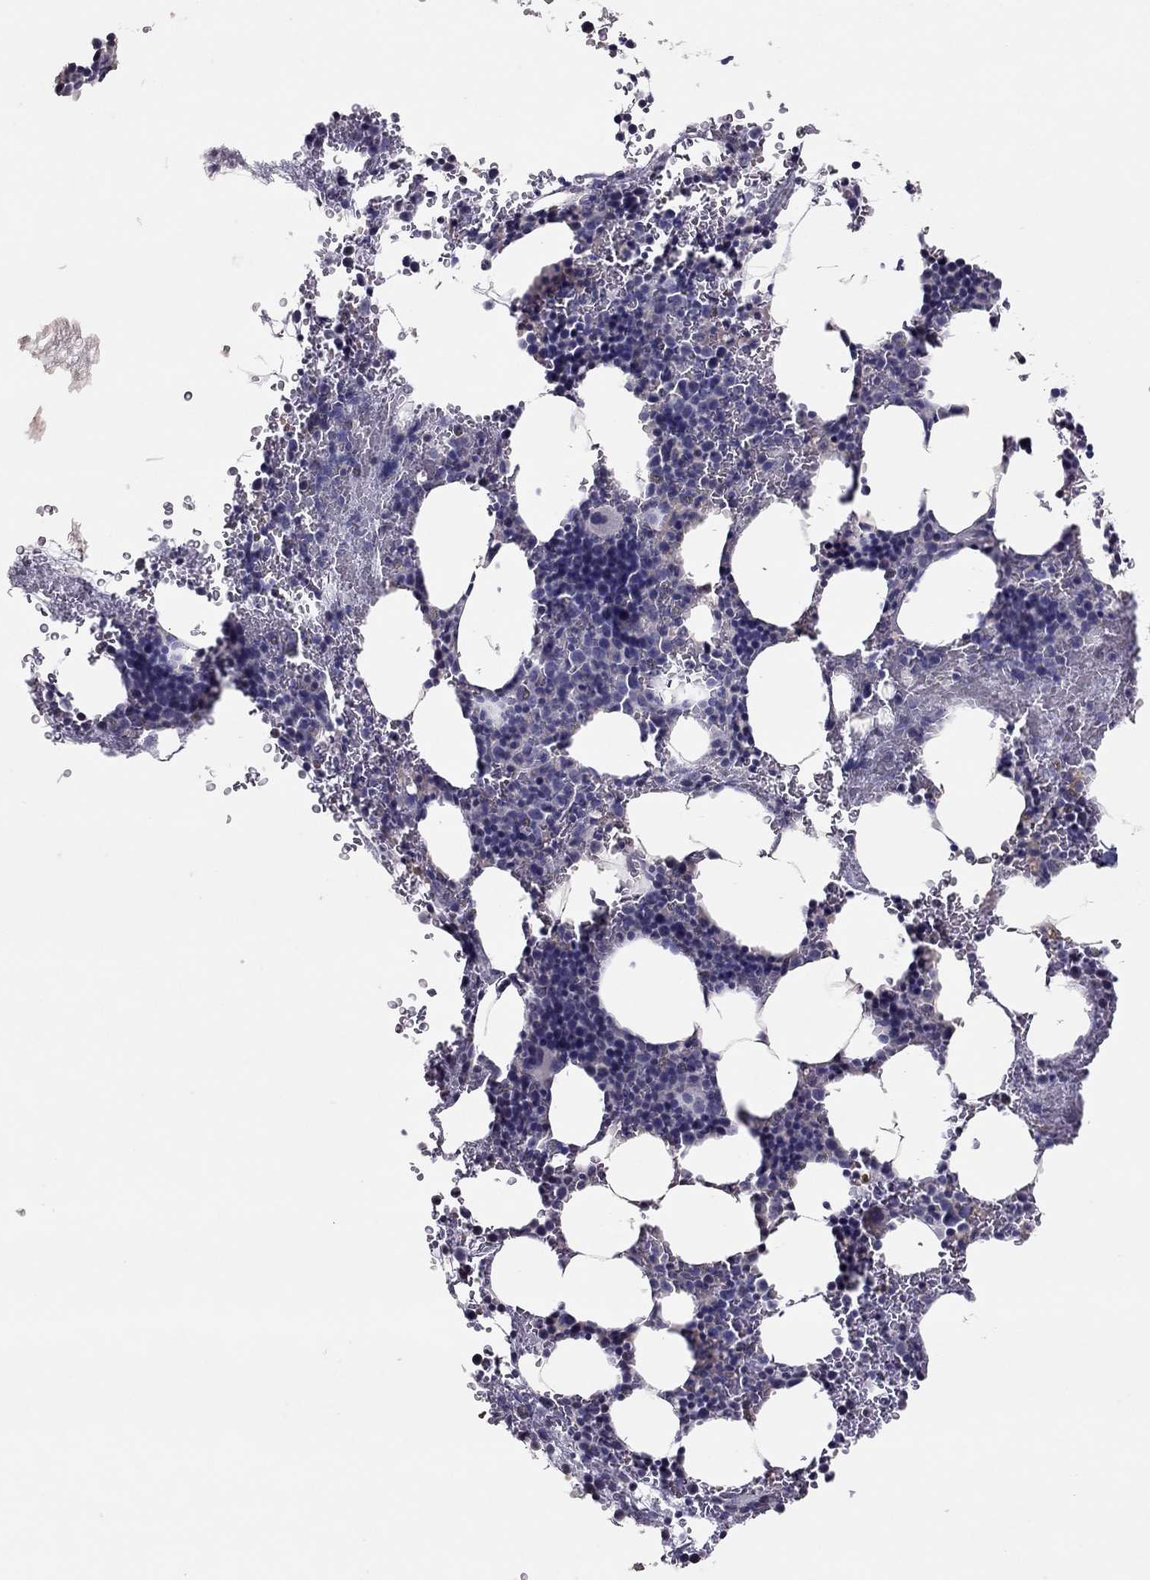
{"staining": {"intensity": "negative", "quantity": "none", "location": "none"}, "tissue": "bone marrow", "cell_type": "Hematopoietic cells", "image_type": "normal", "snomed": [{"axis": "morphology", "description": "Normal tissue, NOS"}, {"axis": "topography", "description": "Bone marrow"}], "caption": "This is an immunohistochemistry (IHC) photomicrograph of unremarkable bone marrow. There is no staining in hematopoietic cells.", "gene": "TSHB", "patient": {"sex": "male", "age": 77}}